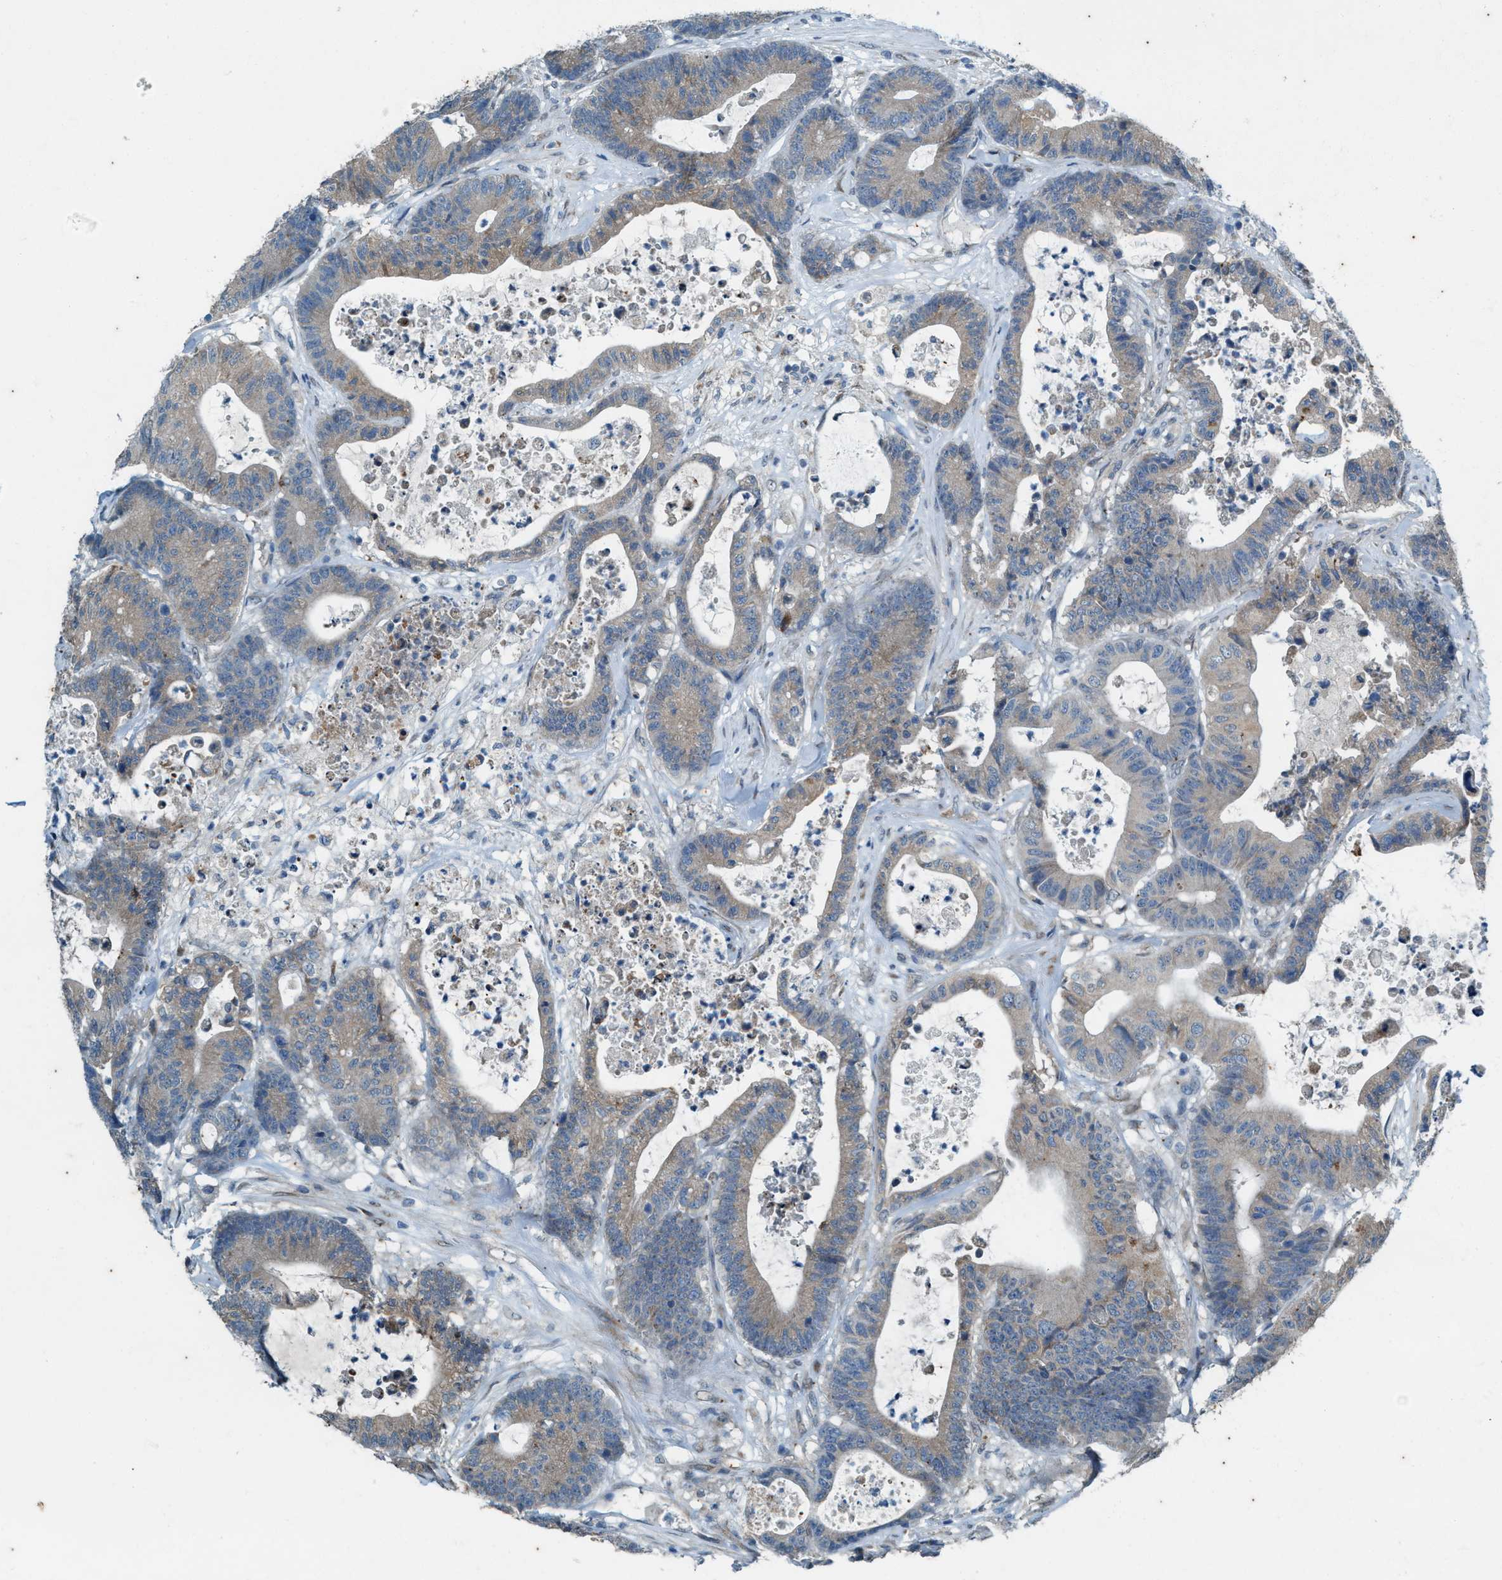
{"staining": {"intensity": "weak", "quantity": "<25%", "location": "cytoplasmic/membranous"}, "tissue": "colorectal cancer", "cell_type": "Tumor cells", "image_type": "cancer", "snomed": [{"axis": "morphology", "description": "Adenocarcinoma, NOS"}, {"axis": "topography", "description": "Colon"}], "caption": "An immunohistochemistry (IHC) histopathology image of colorectal cancer (adenocarcinoma) is shown. There is no staining in tumor cells of colorectal cancer (adenocarcinoma).", "gene": "CHPF2", "patient": {"sex": "female", "age": 84}}